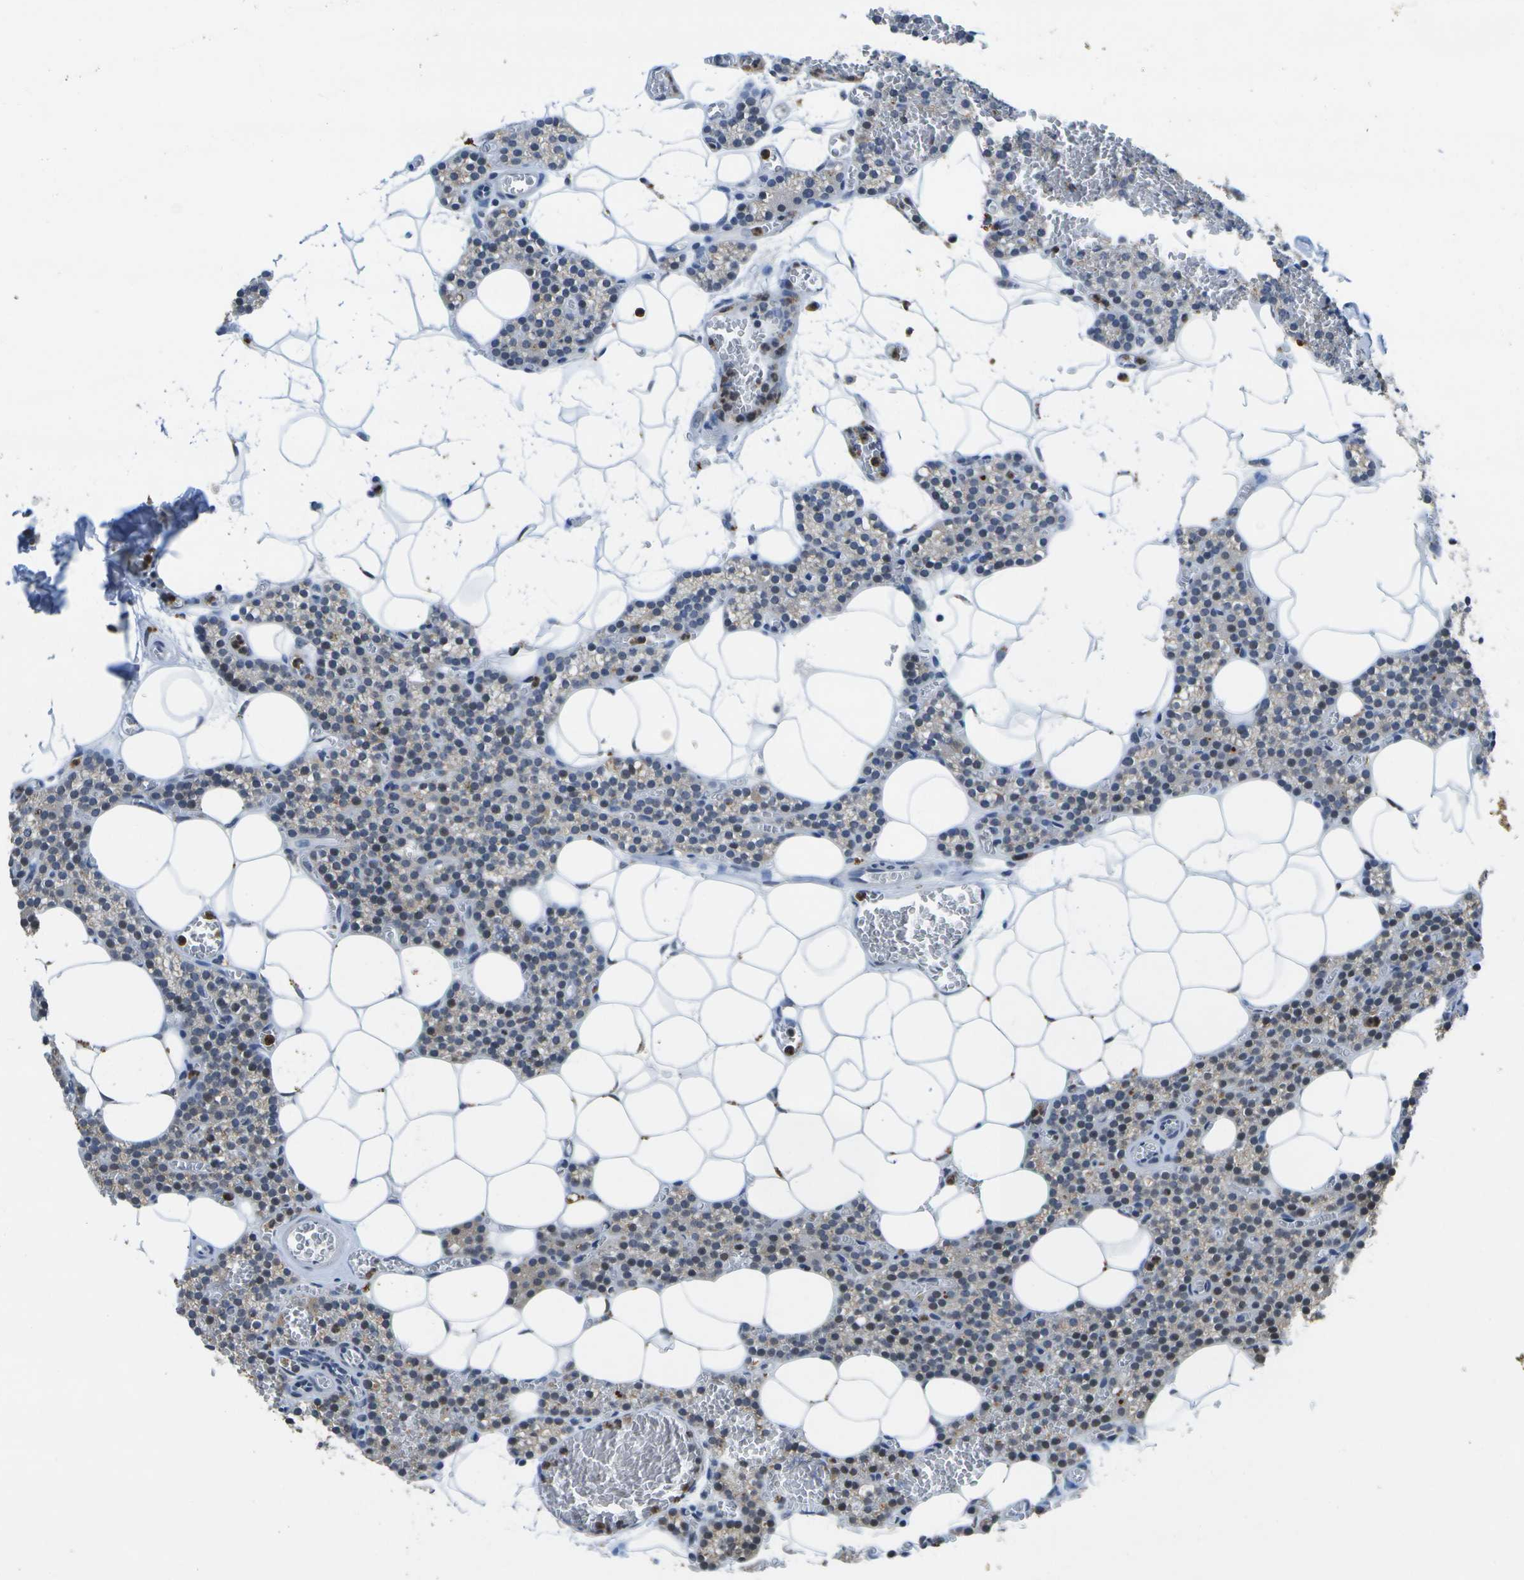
{"staining": {"intensity": "moderate", "quantity": "25%-75%", "location": "nuclear"}, "tissue": "parathyroid gland", "cell_type": "Glandular cells", "image_type": "normal", "snomed": [{"axis": "morphology", "description": "Normal tissue, NOS"}, {"axis": "morphology", "description": "Adenoma, NOS"}, {"axis": "topography", "description": "Parathyroid gland"}], "caption": "Glandular cells display medium levels of moderate nuclear expression in about 25%-75% of cells in unremarkable human parathyroid gland.", "gene": "DSE", "patient": {"sex": "female", "age": 58}}